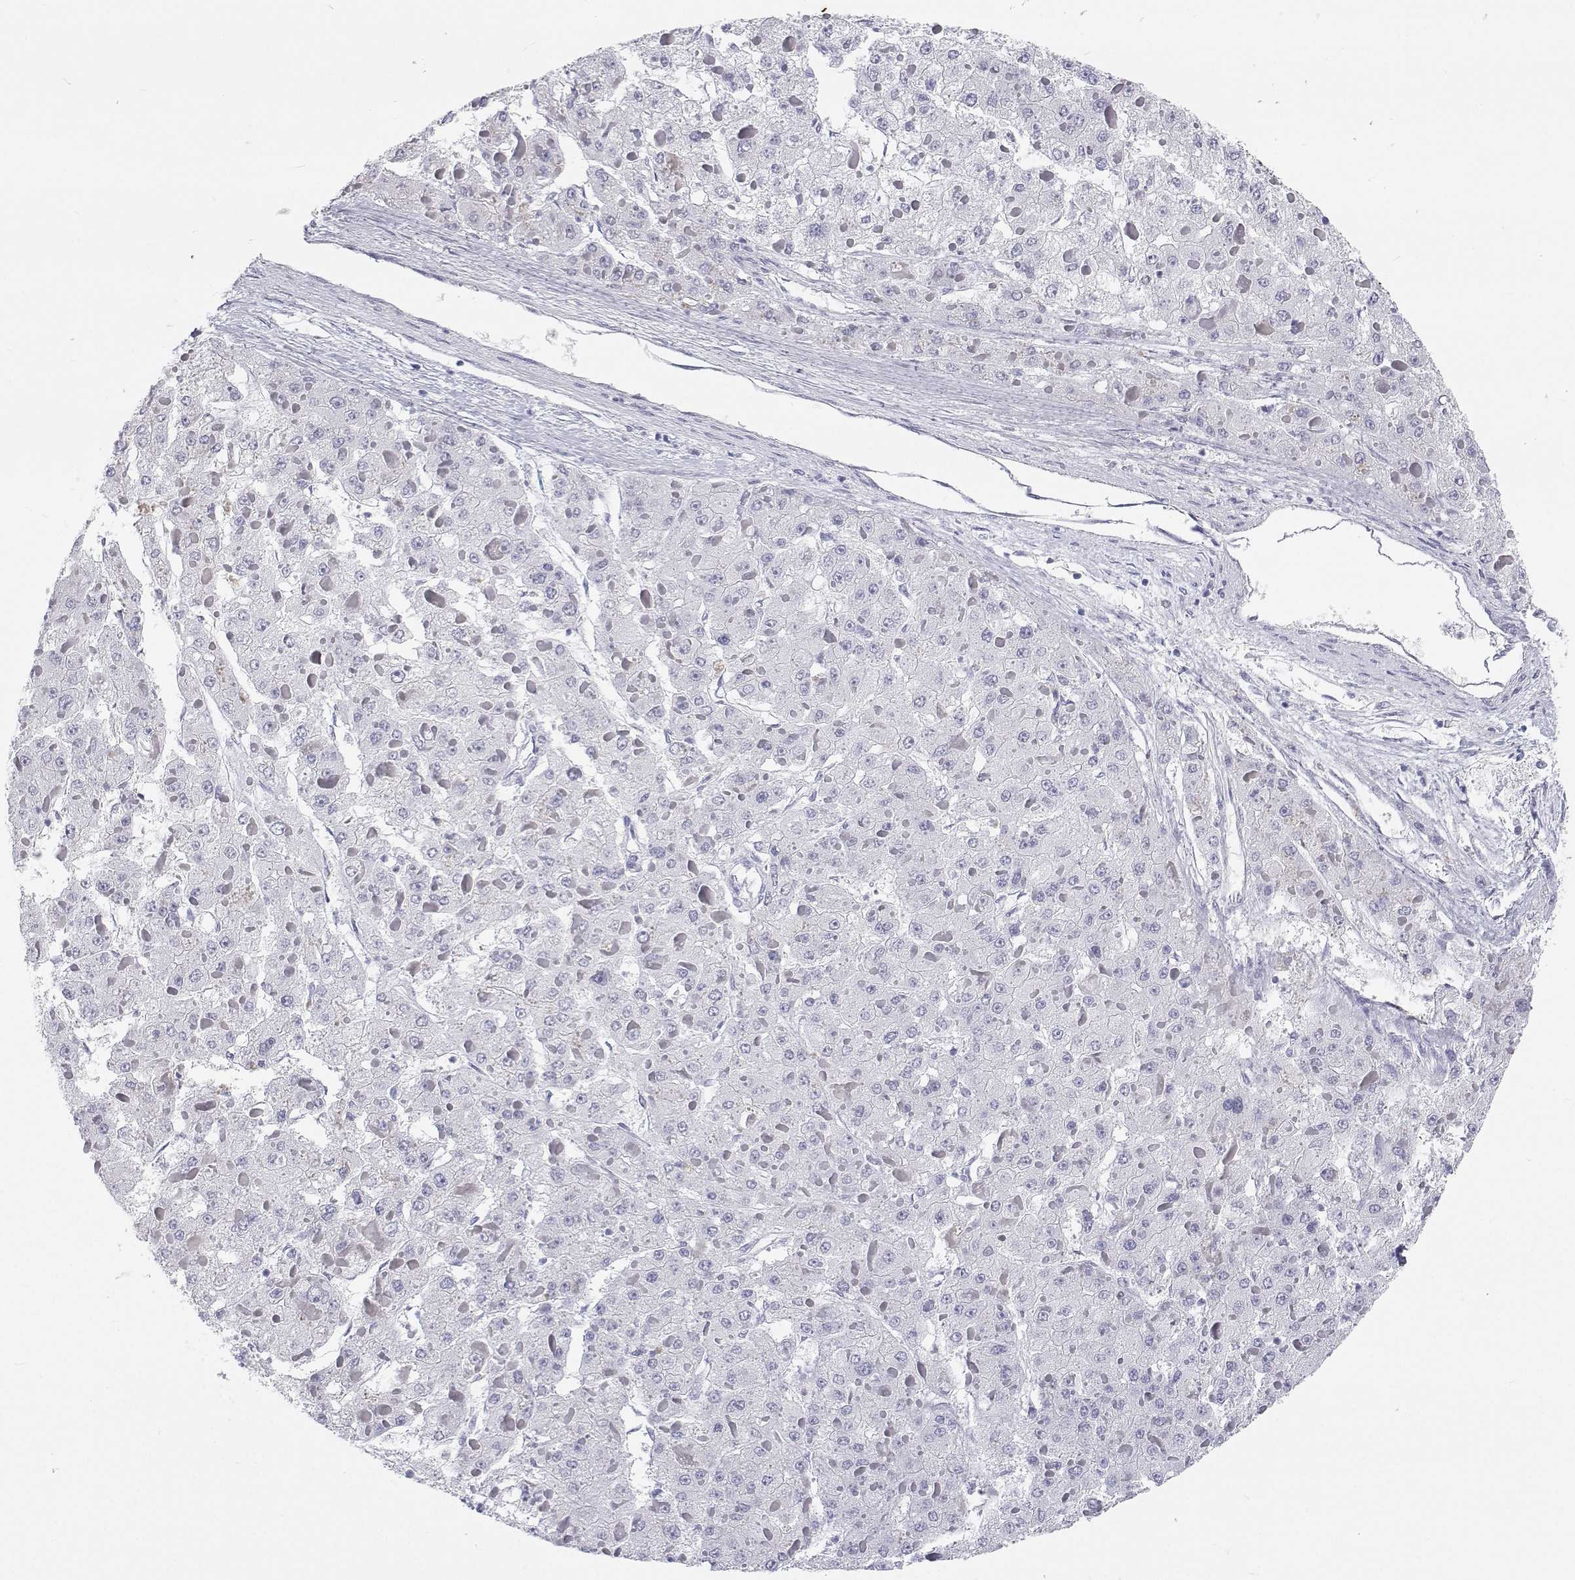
{"staining": {"intensity": "negative", "quantity": "none", "location": "none"}, "tissue": "liver cancer", "cell_type": "Tumor cells", "image_type": "cancer", "snomed": [{"axis": "morphology", "description": "Carcinoma, Hepatocellular, NOS"}, {"axis": "topography", "description": "Liver"}], "caption": "A high-resolution micrograph shows IHC staining of liver cancer, which shows no significant positivity in tumor cells.", "gene": "TTN", "patient": {"sex": "female", "age": 73}}